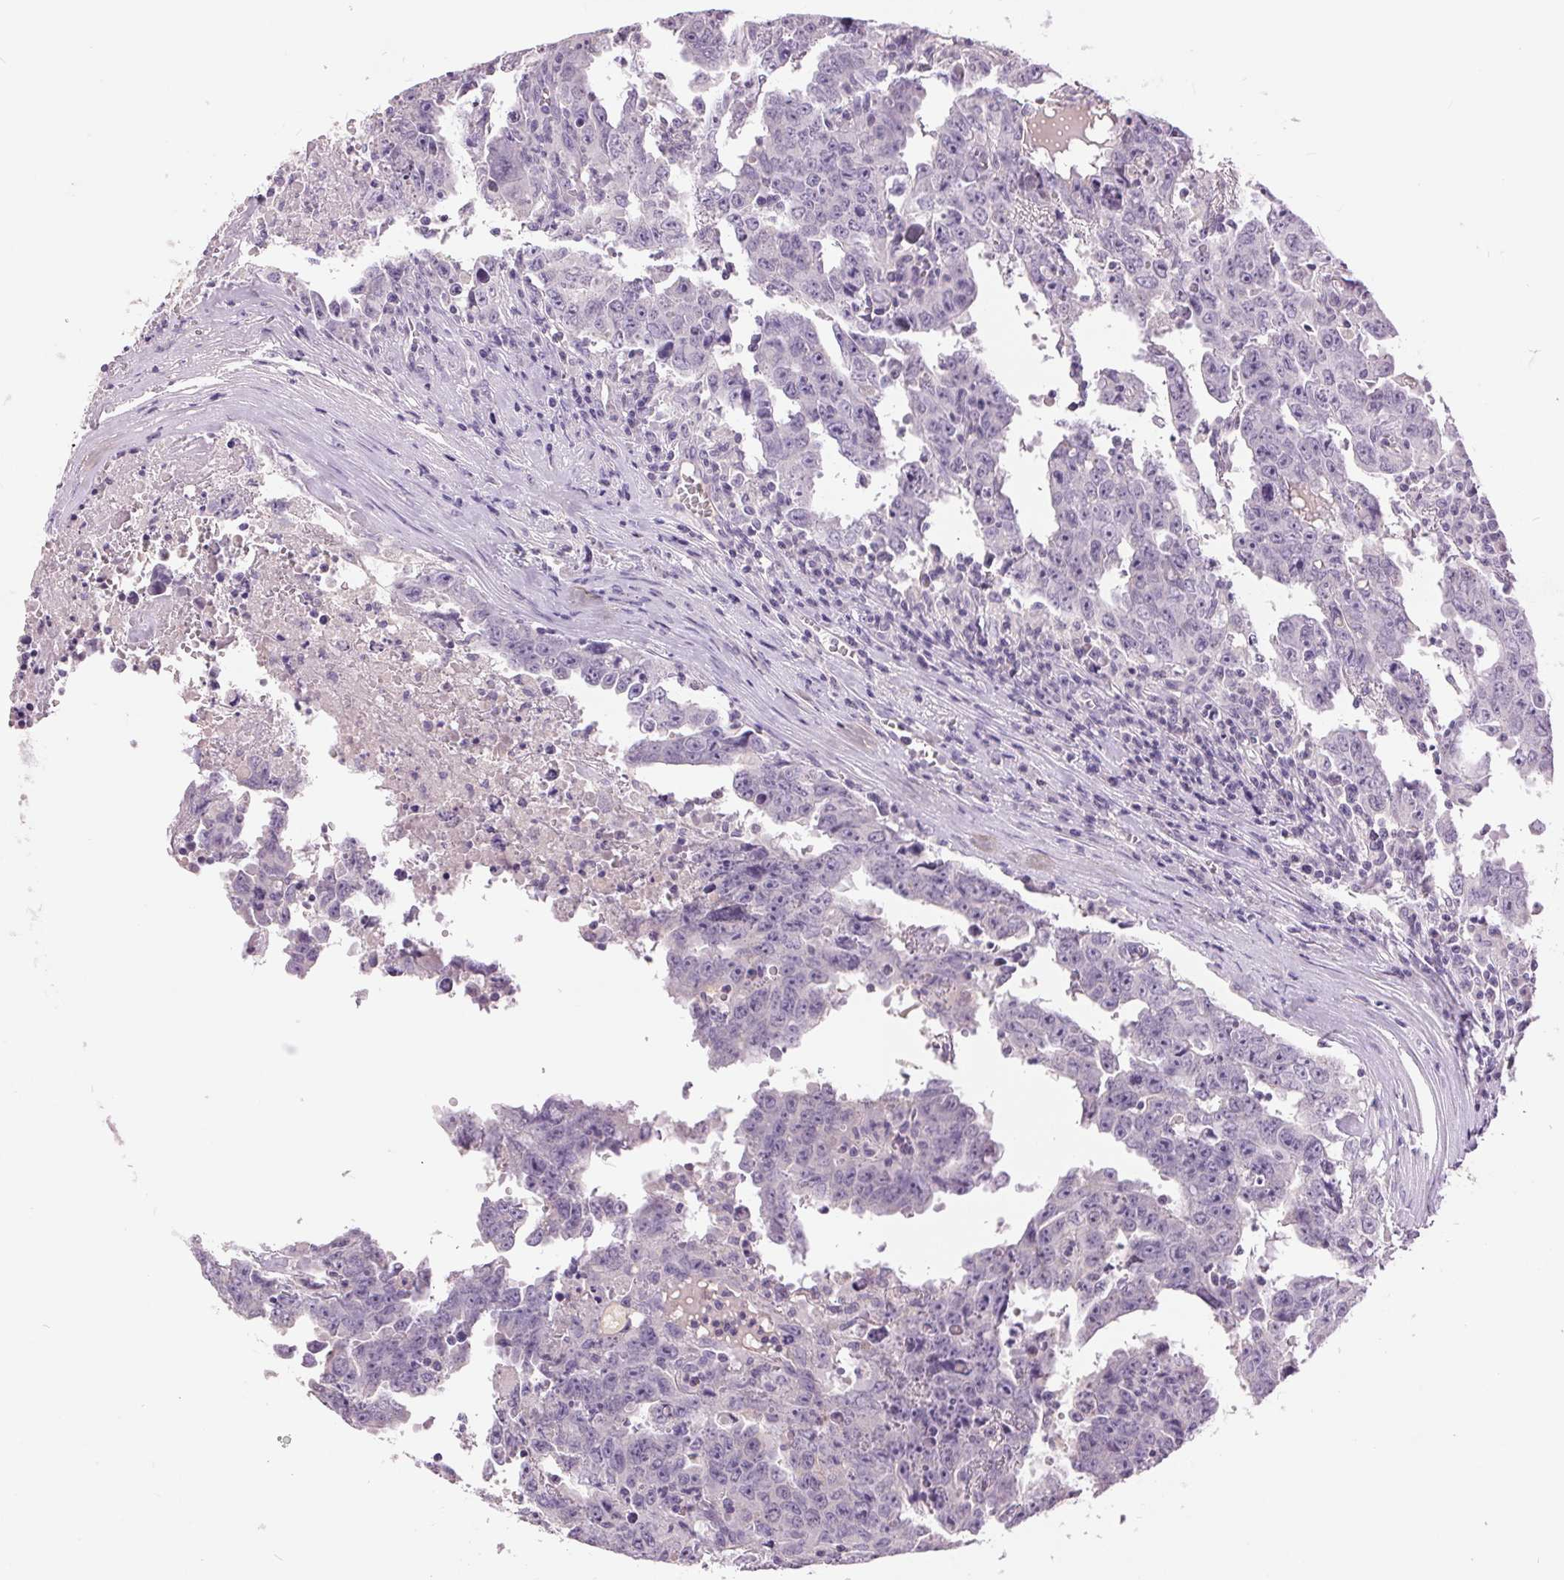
{"staining": {"intensity": "negative", "quantity": "none", "location": "none"}, "tissue": "testis cancer", "cell_type": "Tumor cells", "image_type": "cancer", "snomed": [{"axis": "morphology", "description": "Carcinoma, Embryonal, NOS"}, {"axis": "topography", "description": "Testis"}], "caption": "Tumor cells show no significant protein positivity in embryonal carcinoma (testis).", "gene": "FXYD4", "patient": {"sex": "male", "age": 22}}